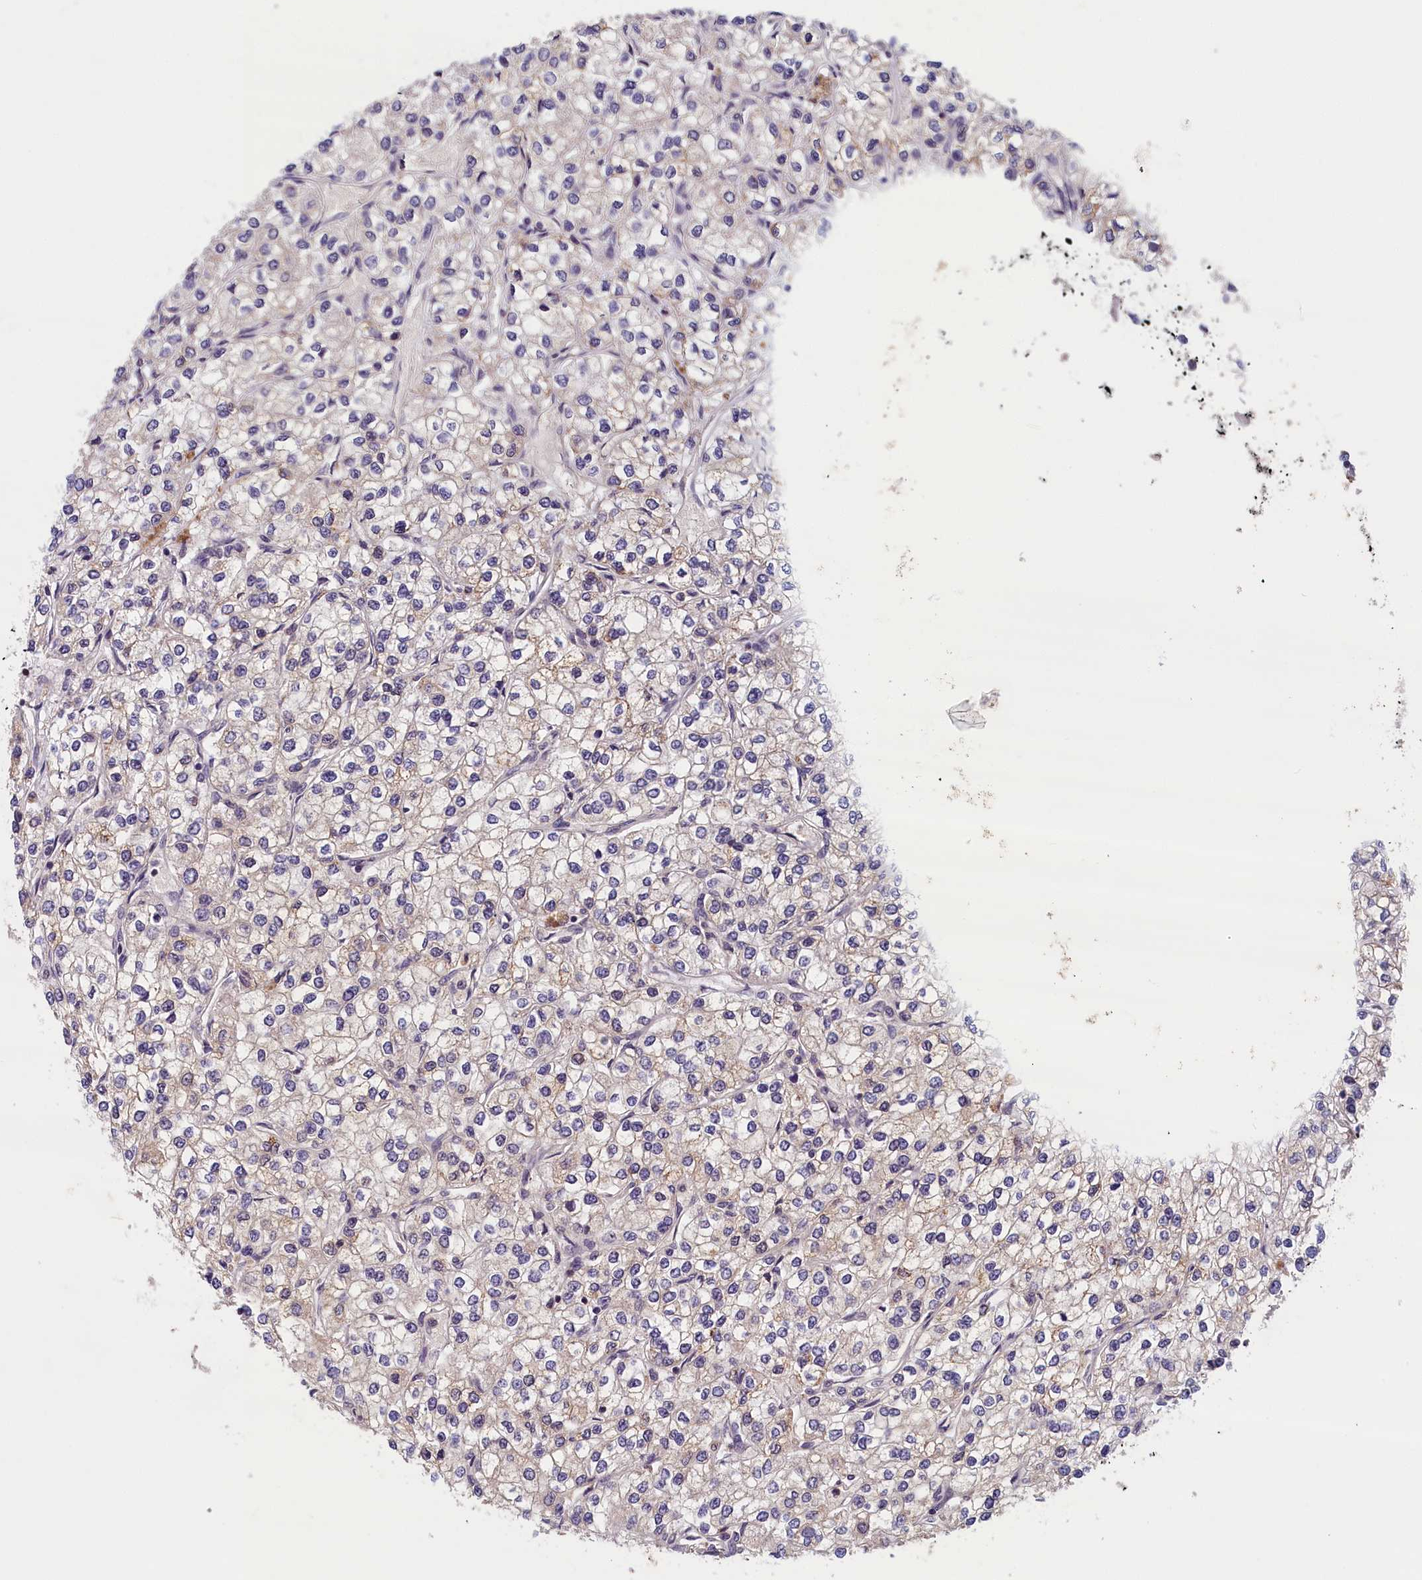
{"staining": {"intensity": "weak", "quantity": "<25%", "location": "cytoplasmic/membranous"}, "tissue": "renal cancer", "cell_type": "Tumor cells", "image_type": "cancer", "snomed": [{"axis": "morphology", "description": "Adenocarcinoma, NOS"}, {"axis": "topography", "description": "Kidney"}], "caption": "Immunohistochemistry (IHC) of human adenocarcinoma (renal) shows no expression in tumor cells.", "gene": "KCNK6", "patient": {"sex": "male", "age": 80}}